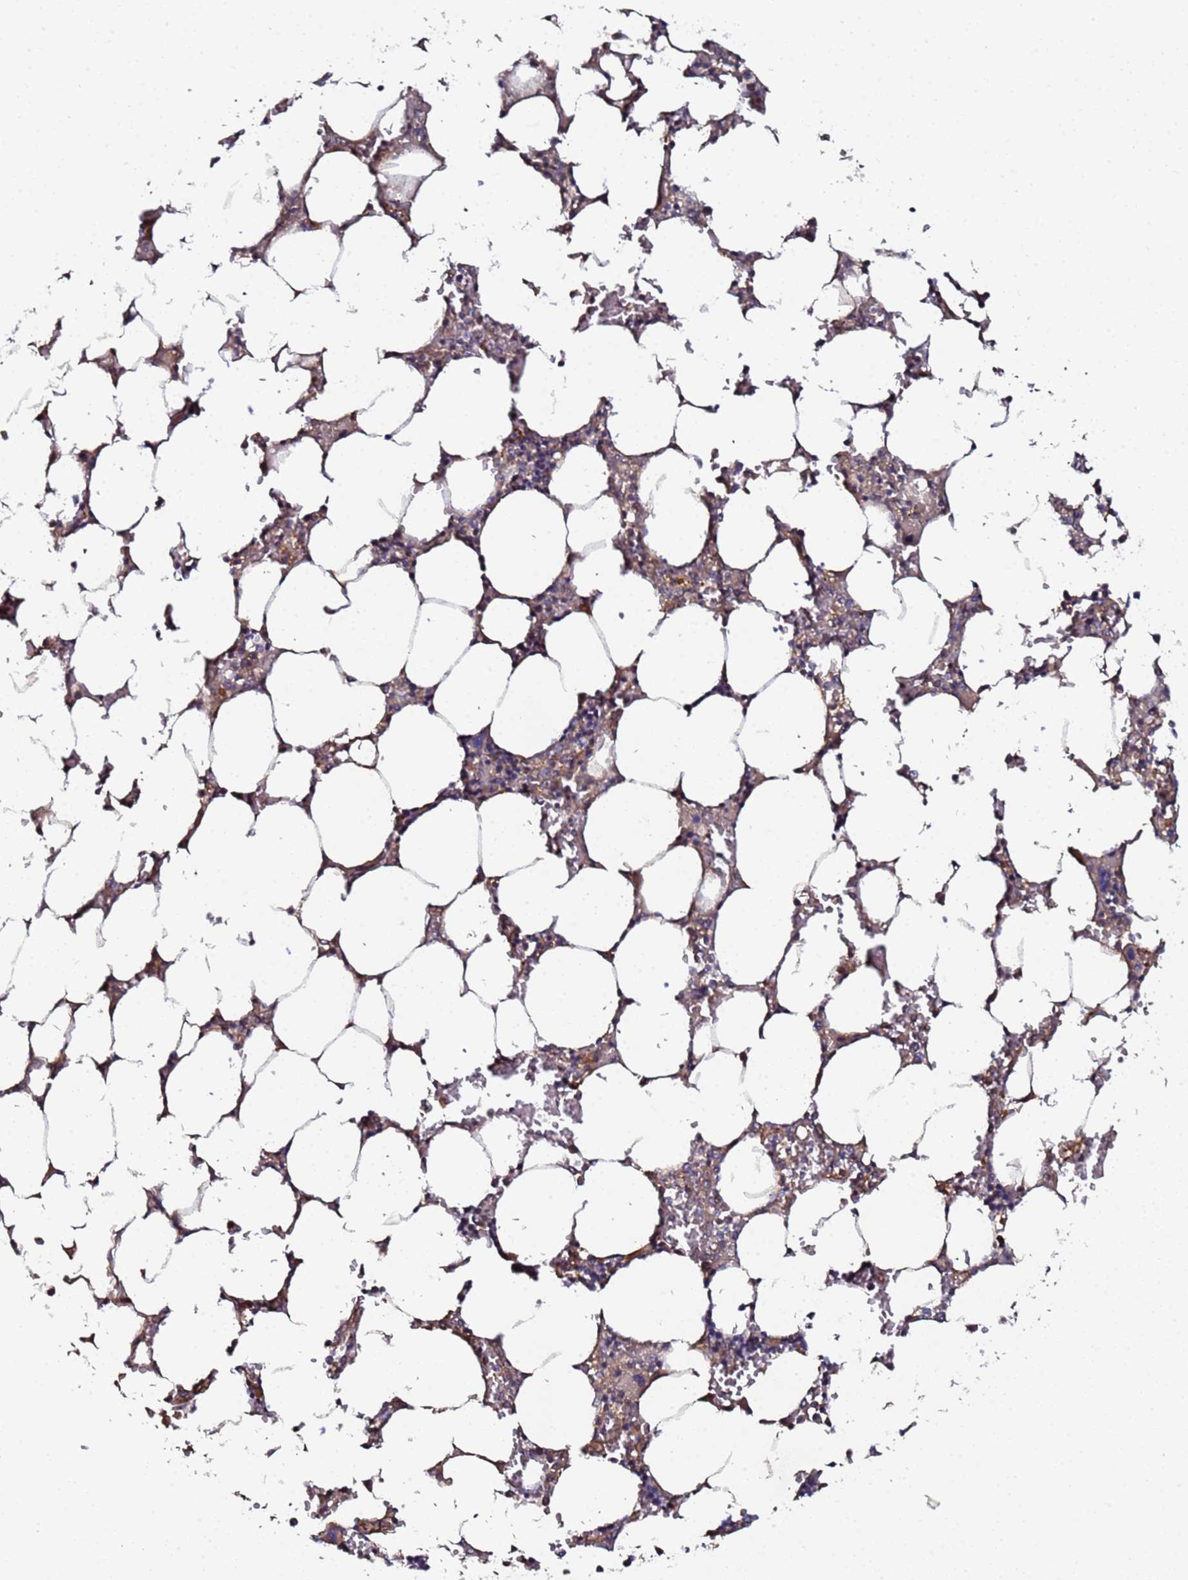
{"staining": {"intensity": "weak", "quantity": "25%-75%", "location": "cytoplasmic/membranous"}, "tissue": "bone marrow", "cell_type": "Hematopoietic cells", "image_type": "normal", "snomed": [{"axis": "morphology", "description": "Normal tissue, NOS"}, {"axis": "topography", "description": "Bone marrow"}], "caption": "Weak cytoplasmic/membranous protein staining is identified in about 25%-75% of hematopoietic cells in bone marrow. The staining is performed using DAB (3,3'-diaminobenzidine) brown chromogen to label protein expression. The nuclei are counter-stained blue using hematoxylin.", "gene": "OSER1", "patient": {"sex": "male", "age": 64}}